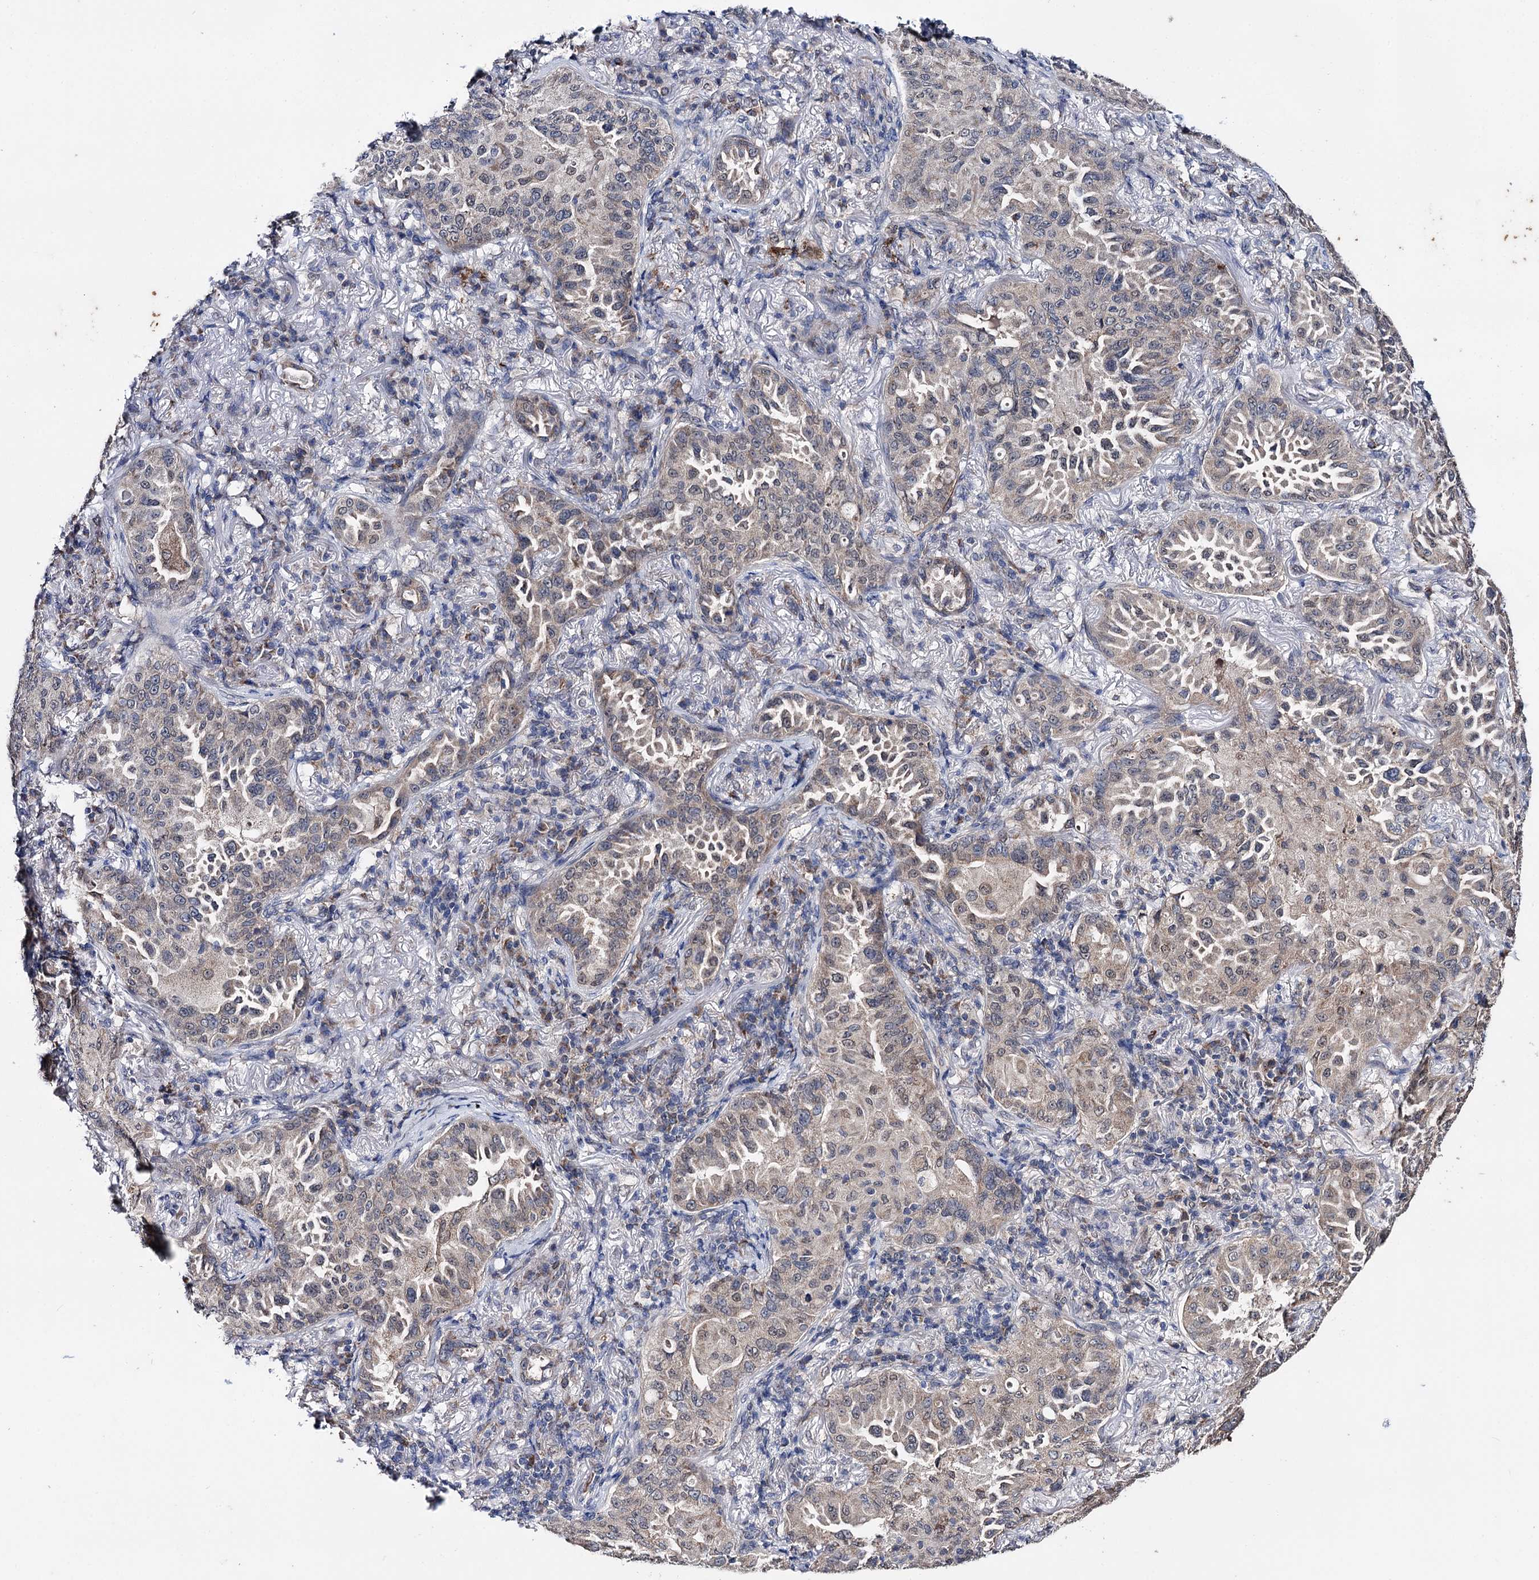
{"staining": {"intensity": "weak", "quantity": "25%-75%", "location": "cytoplasmic/membranous,nuclear"}, "tissue": "lung cancer", "cell_type": "Tumor cells", "image_type": "cancer", "snomed": [{"axis": "morphology", "description": "Adenocarcinoma, NOS"}, {"axis": "topography", "description": "Lung"}], "caption": "The image demonstrates a brown stain indicating the presence of a protein in the cytoplasmic/membranous and nuclear of tumor cells in adenocarcinoma (lung).", "gene": "CLPB", "patient": {"sex": "female", "age": 69}}